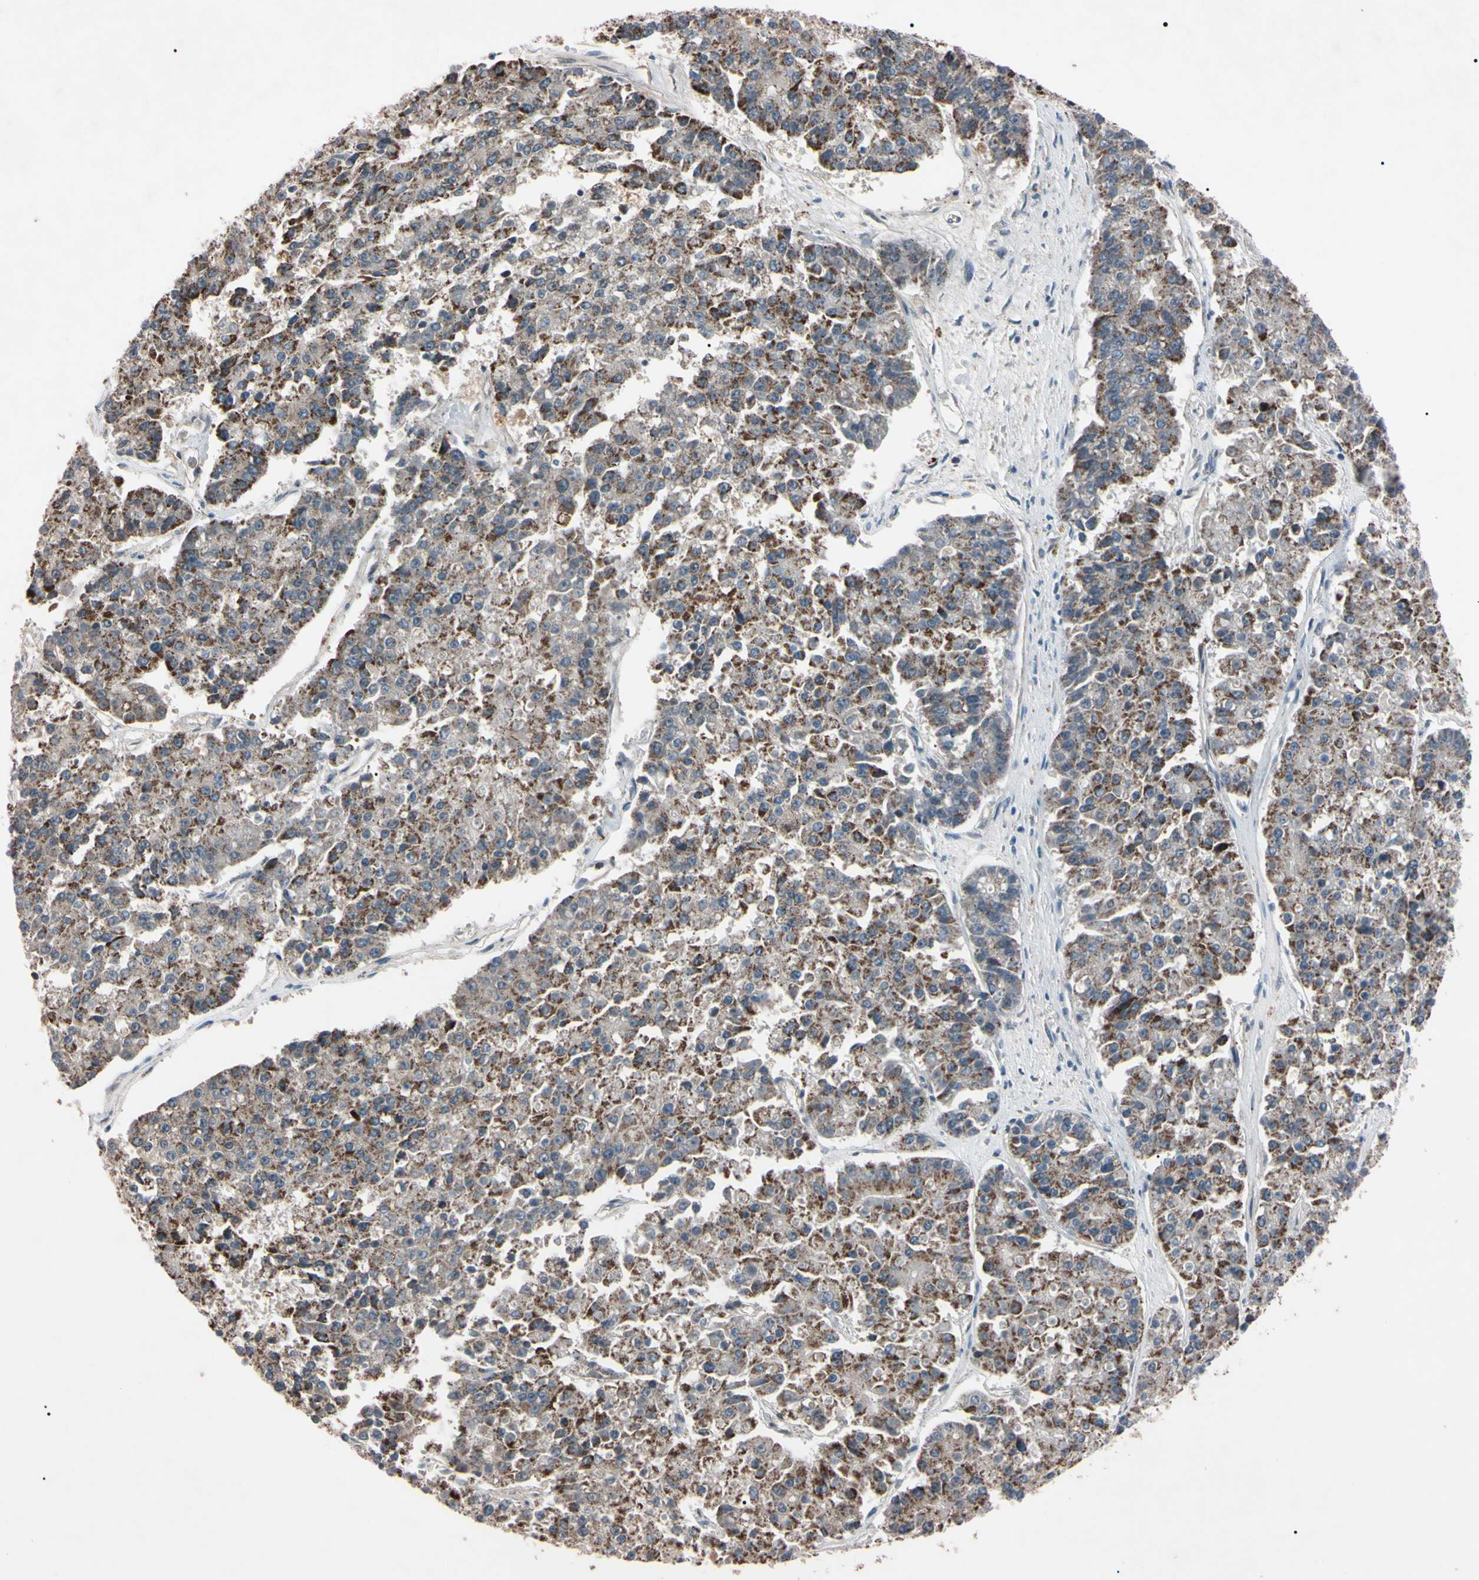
{"staining": {"intensity": "weak", "quantity": ">75%", "location": "cytoplasmic/membranous"}, "tissue": "pancreatic cancer", "cell_type": "Tumor cells", "image_type": "cancer", "snomed": [{"axis": "morphology", "description": "Adenocarcinoma, NOS"}, {"axis": "topography", "description": "Pancreas"}], "caption": "A high-resolution histopathology image shows immunohistochemistry (IHC) staining of pancreatic cancer (adenocarcinoma), which exhibits weak cytoplasmic/membranous positivity in approximately >75% of tumor cells.", "gene": "TNFRSF1A", "patient": {"sex": "male", "age": 50}}